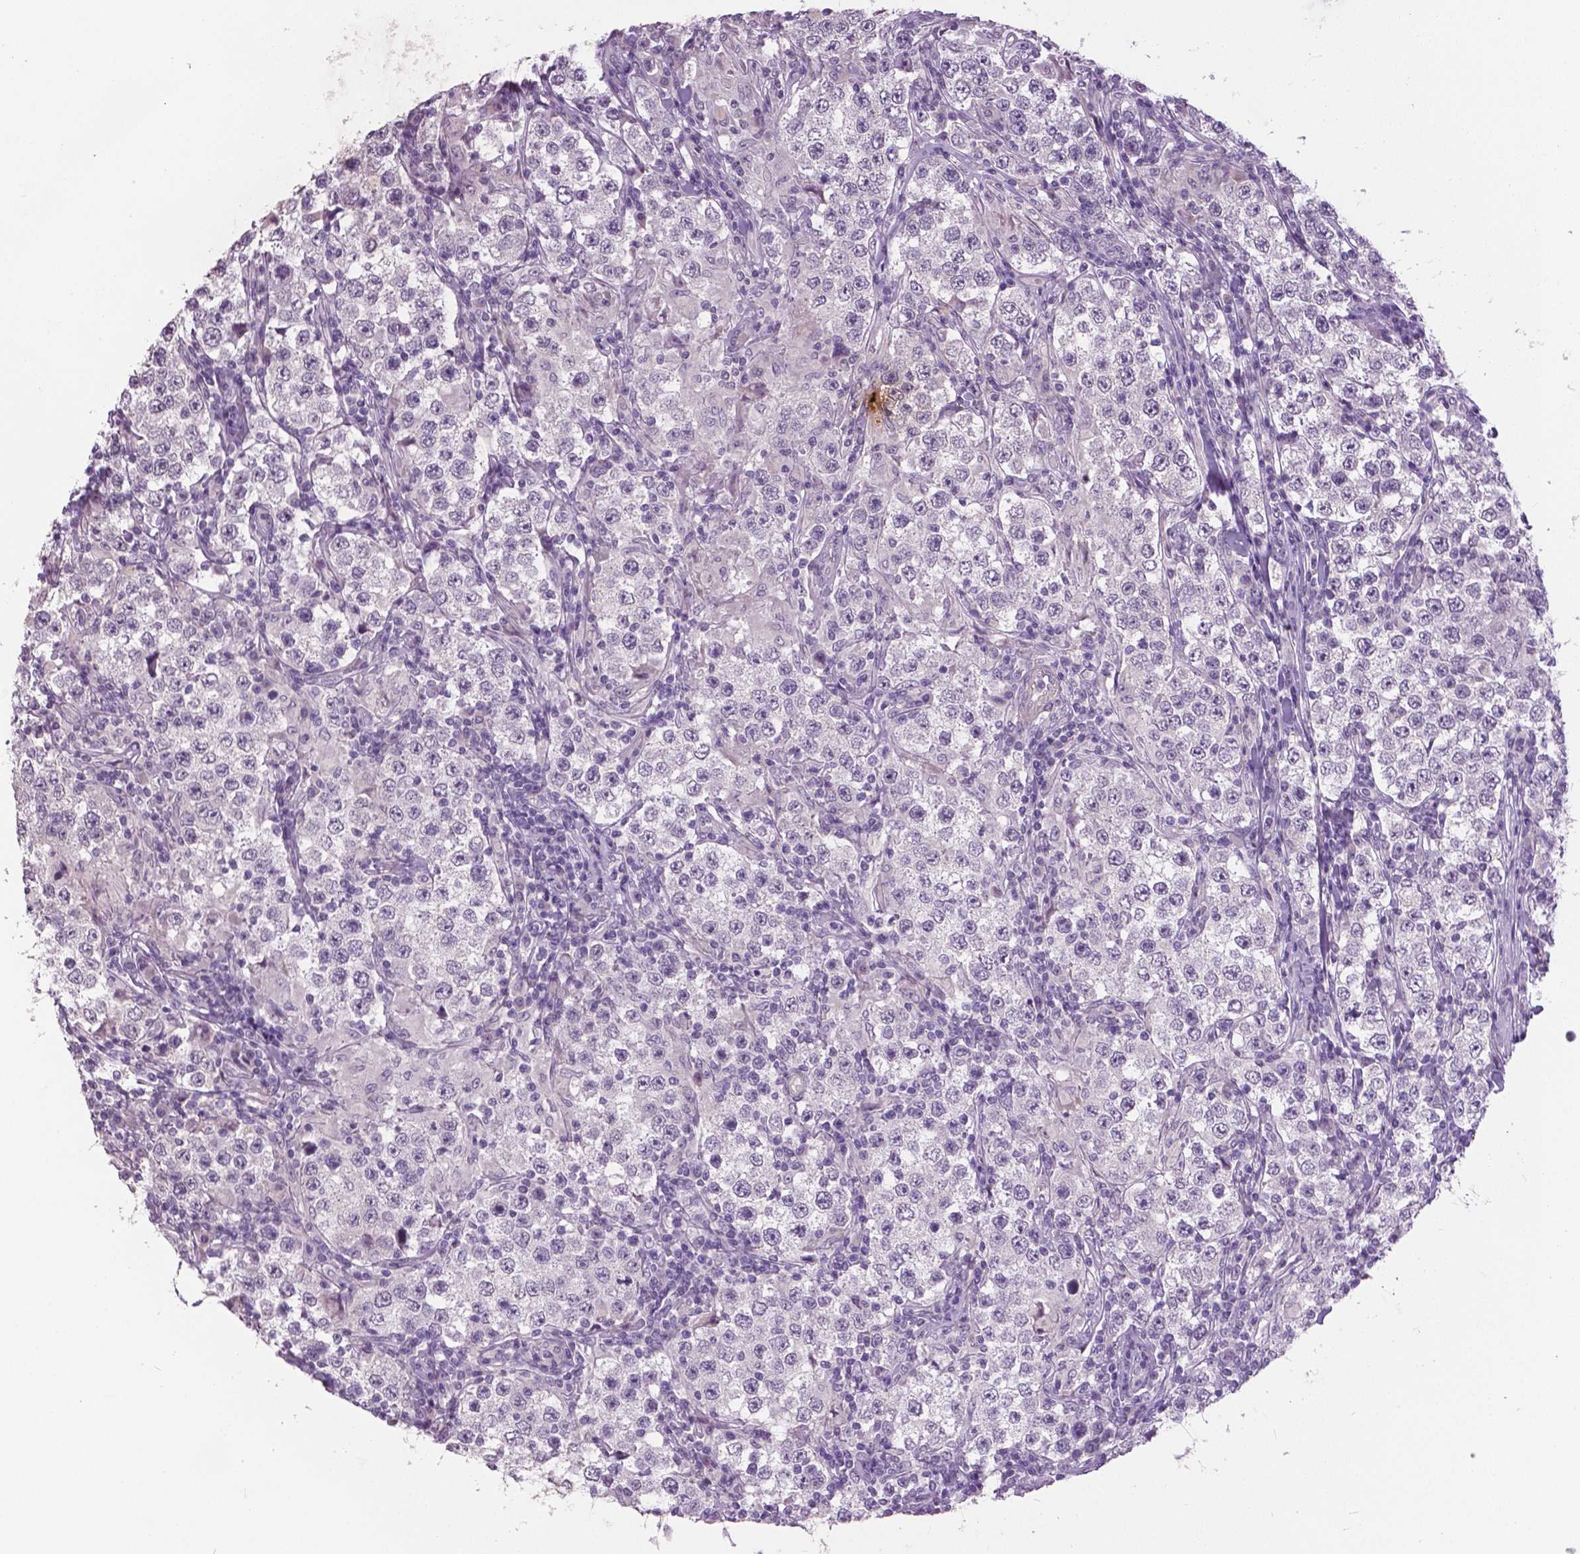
{"staining": {"intensity": "negative", "quantity": "none", "location": "none"}, "tissue": "testis cancer", "cell_type": "Tumor cells", "image_type": "cancer", "snomed": [{"axis": "morphology", "description": "Seminoma, NOS"}, {"axis": "morphology", "description": "Carcinoma, Embryonal, NOS"}, {"axis": "topography", "description": "Testis"}], "caption": "Micrograph shows no significant protein expression in tumor cells of testis seminoma. (Stains: DAB (3,3'-diaminobenzidine) immunohistochemistry (IHC) with hematoxylin counter stain, Microscopy: brightfield microscopy at high magnification).", "gene": "FOXA1", "patient": {"sex": "male", "age": 41}}